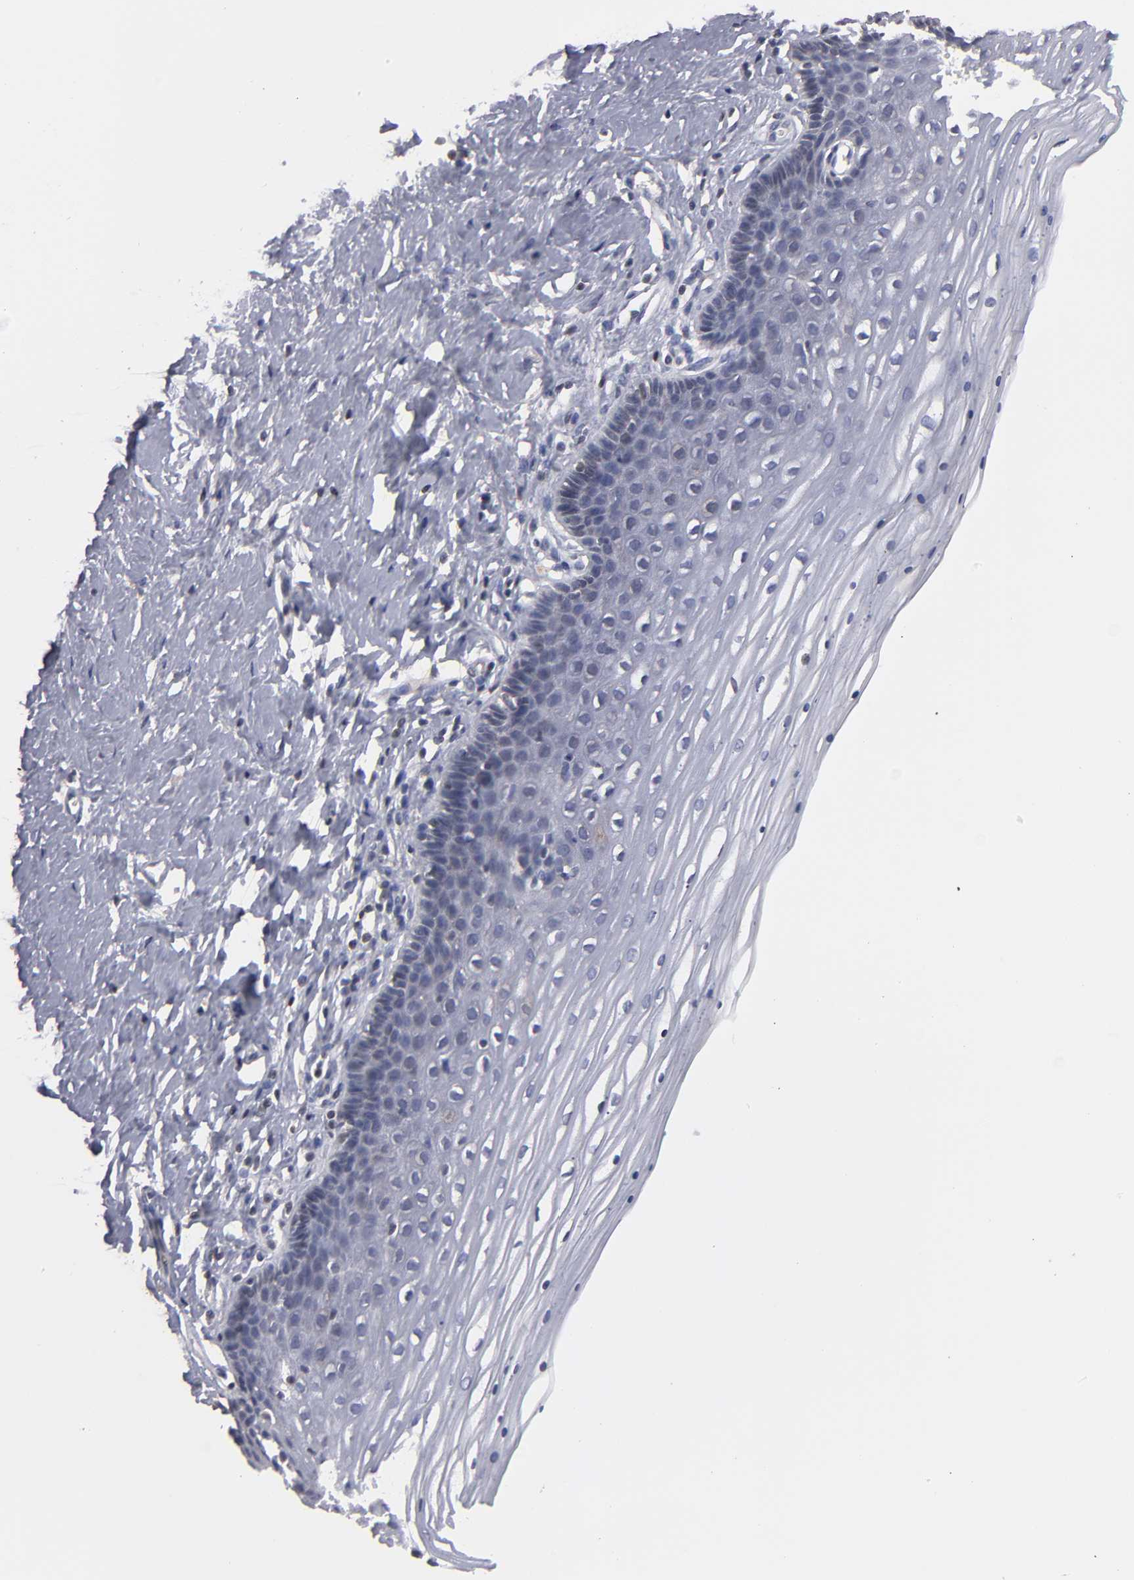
{"staining": {"intensity": "moderate", "quantity": "<25%", "location": "cytoplasmic/membranous"}, "tissue": "cervix", "cell_type": "Glandular cells", "image_type": "normal", "snomed": [{"axis": "morphology", "description": "Normal tissue, NOS"}, {"axis": "topography", "description": "Cervix"}], "caption": "Immunohistochemistry photomicrograph of unremarkable cervix: cervix stained using immunohistochemistry (IHC) shows low levels of moderate protein expression localized specifically in the cytoplasmic/membranous of glandular cells, appearing as a cytoplasmic/membranous brown color.", "gene": "CEP97", "patient": {"sex": "female", "age": 39}}